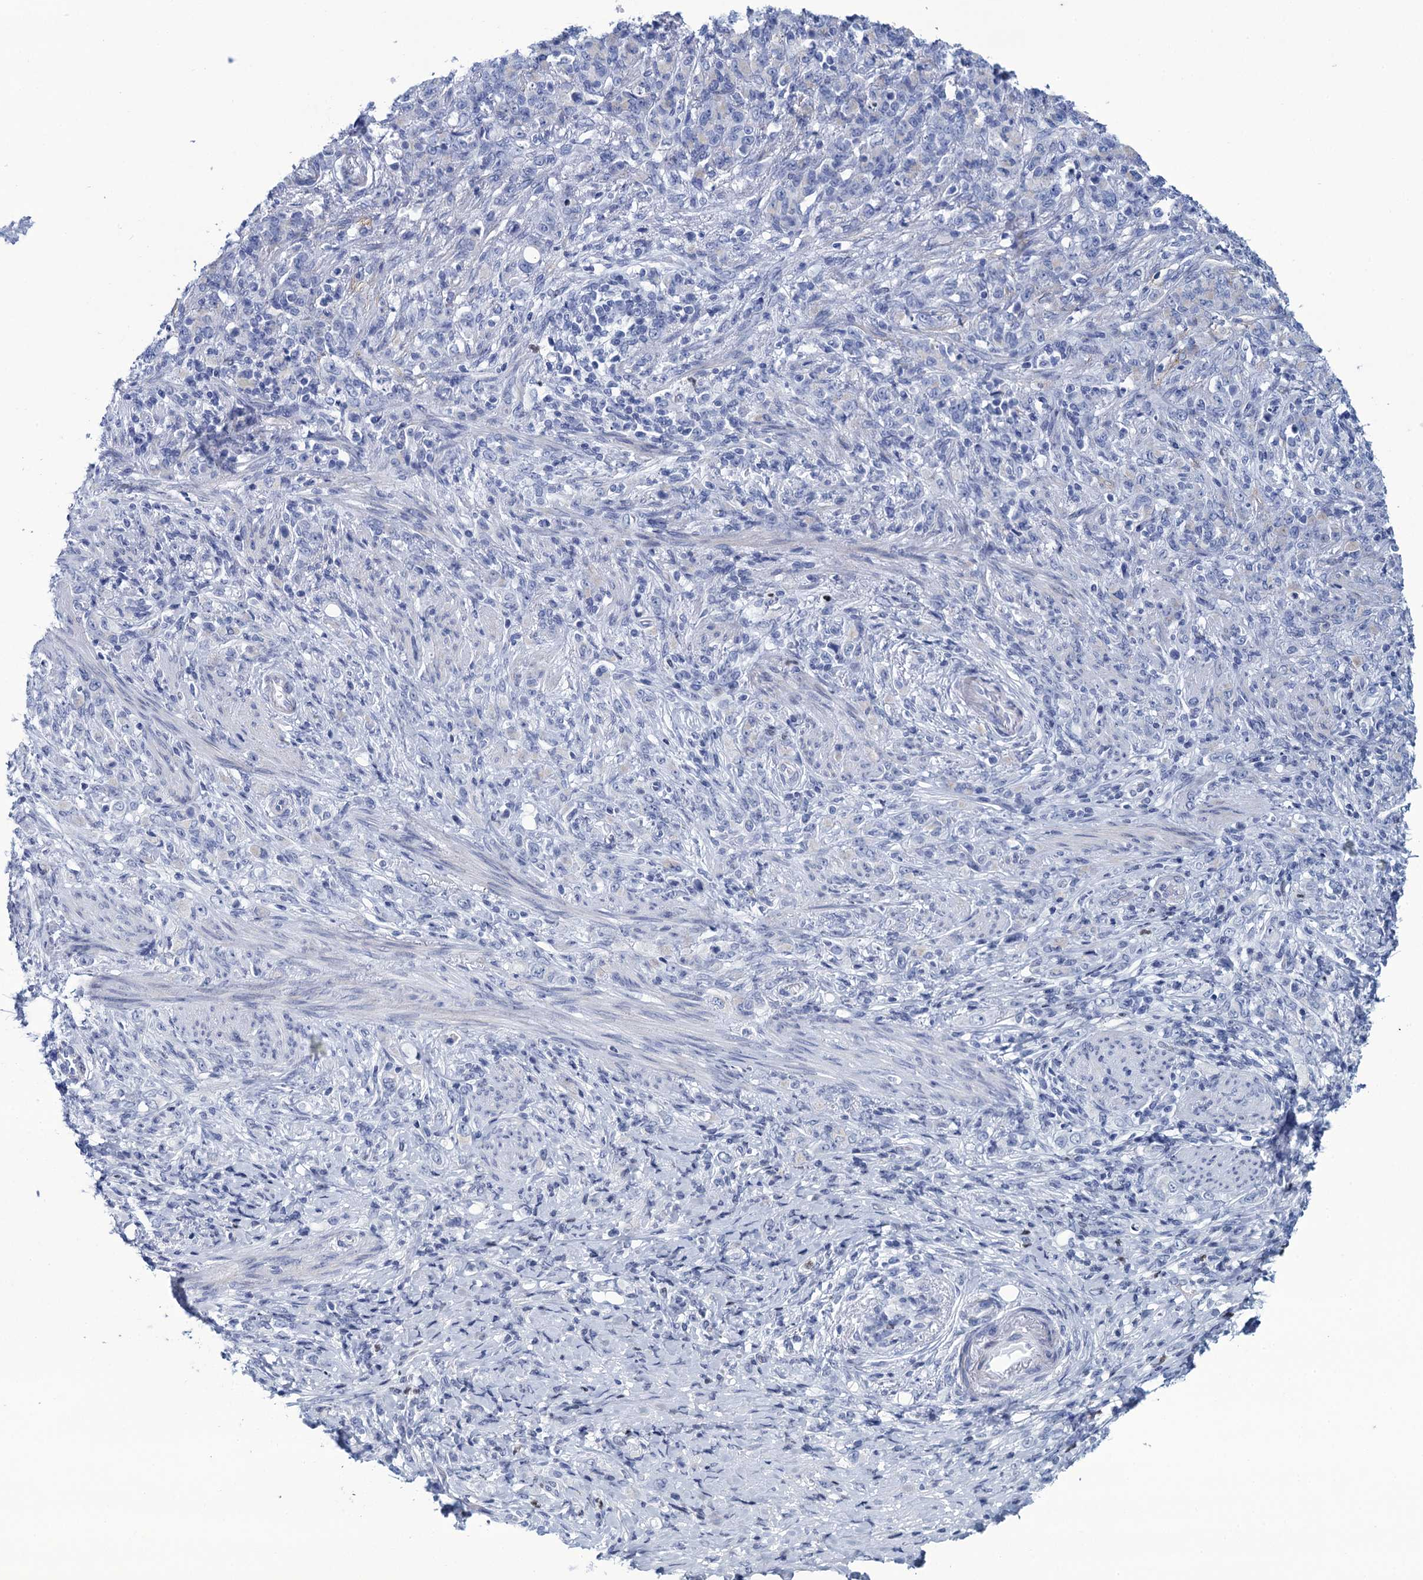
{"staining": {"intensity": "negative", "quantity": "none", "location": "none"}, "tissue": "stomach cancer", "cell_type": "Tumor cells", "image_type": "cancer", "snomed": [{"axis": "morphology", "description": "Adenocarcinoma, NOS"}, {"axis": "topography", "description": "Stomach"}], "caption": "Immunohistochemistry histopathology image of human stomach cancer stained for a protein (brown), which exhibits no positivity in tumor cells. The staining is performed using DAB (3,3'-diaminobenzidine) brown chromogen with nuclei counter-stained in using hematoxylin.", "gene": "RHCG", "patient": {"sex": "female", "age": 79}}